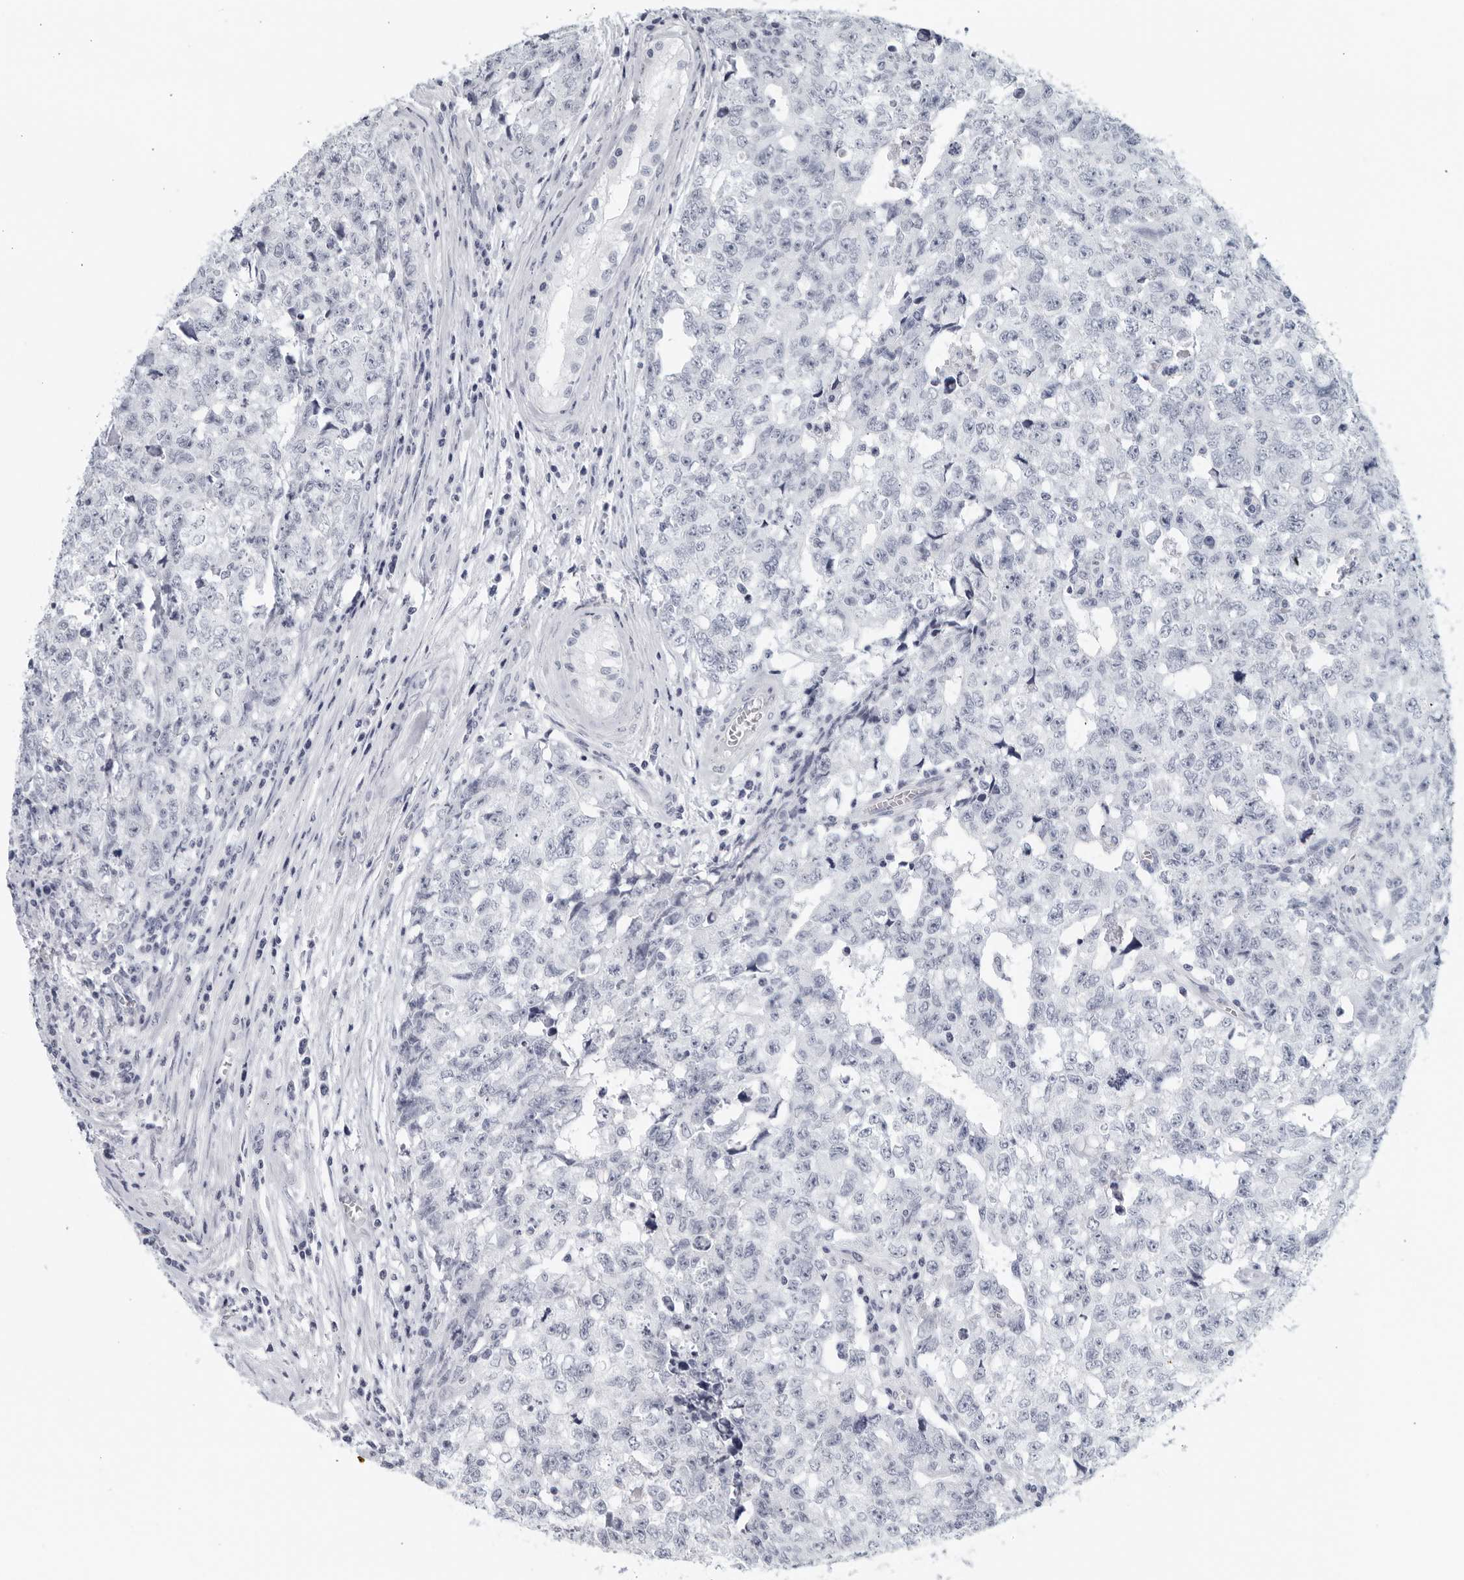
{"staining": {"intensity": "negative", "quantity": "none", "location": "none"}, "tissue": "testis cancer", "cell_type": "Tumor cells", "image_type": "cancer", "snomed": [{"axis": "morphology", "description": "Carcinoma, Embryonal, NOS"}, {"axis": "topography", "description": "Testis"}], "caption": "The histopathology image reveals no significant expression in tumor cells of testis cancer (embryonal carcinoma).", "gene": "KLK7", "patient": {"sex": "male", "age": 28}}